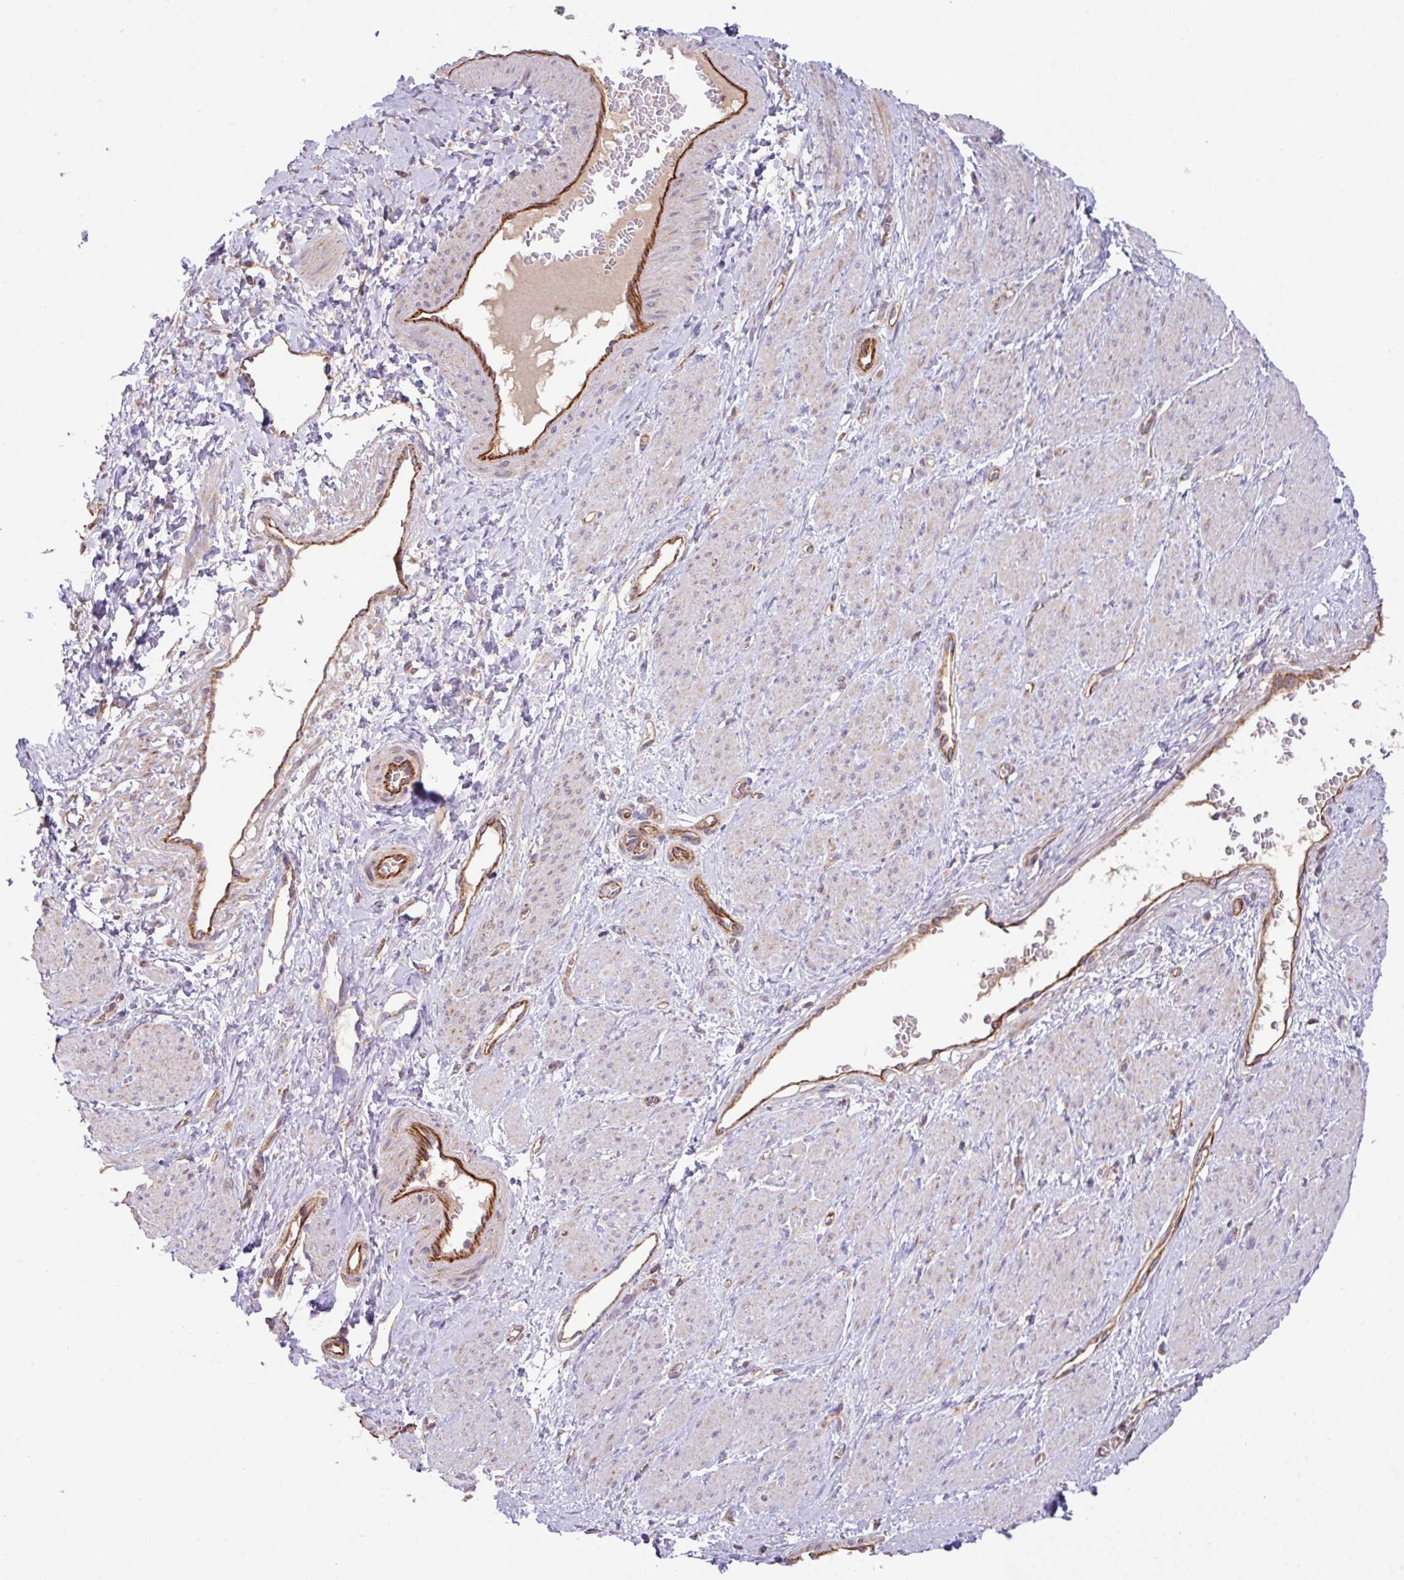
{"staining": {"intensity": "weak", "quantity": "<25%", "location": "cytoplasmic/membranous"}, "tissue": "smooth muscle", "cell_type": "Smooth muscle cells", "image_type": "normal", "snomed": [{"axis": "morphology", "description": "Normal tissue, NOS"}, {"axis": "topography", "description": "Smooth muscle"}, {"axis": "topography", "description": "Uterus"}], "caption": "This is an IHC image of unremarkable human smooth muscle. There is no staining in smooth muscle cells.", "gene": "LRRC53", "patient": {"sex": "female", "age": 39}}